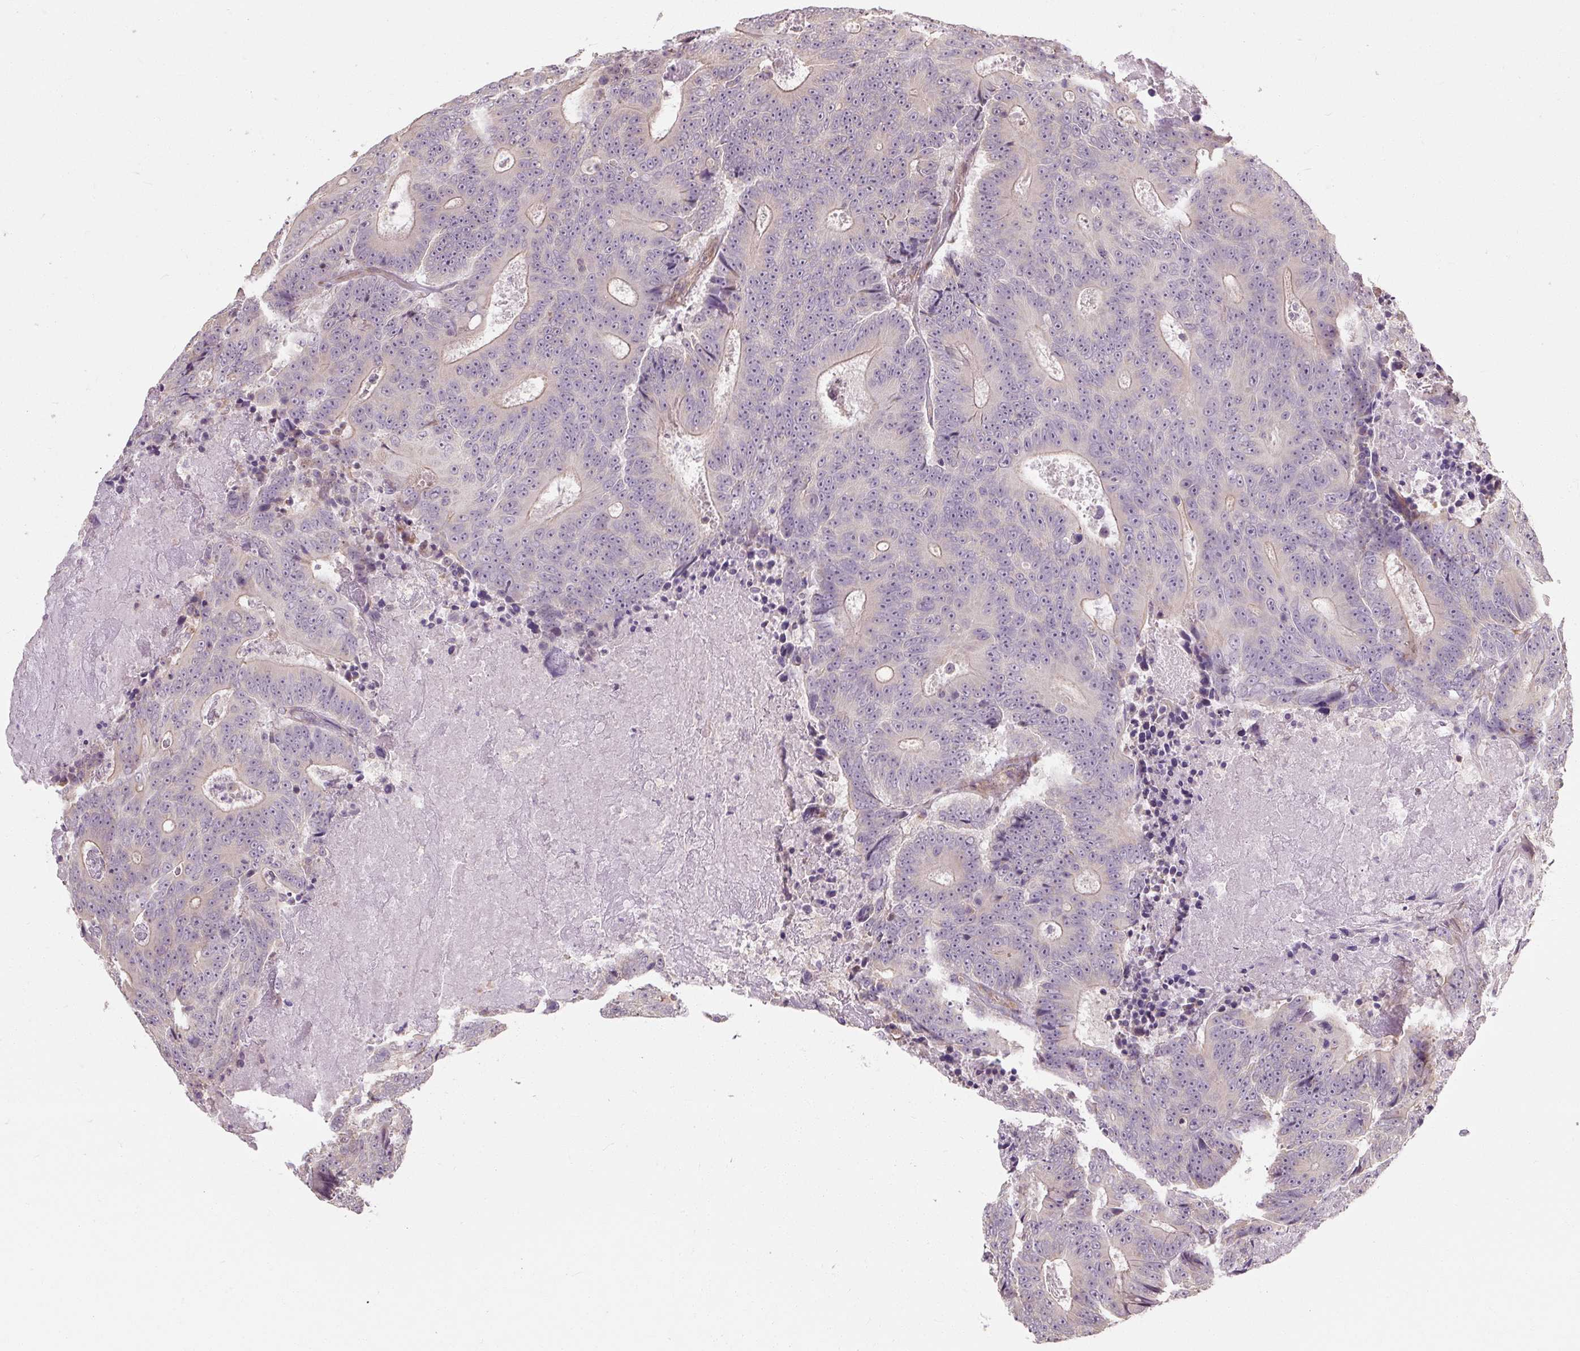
{"staining": {"intensity": "weak", "quantity": "<25%", "location": "cytoplasmic/membranous"}, "tissue": "colorectal cancer", "cell_type": "Tumor cells", "image_type": "cancer", "snomed": [{"axis": "morphology", "description": "Adenocarcinoma, NOS"}, {"axis": "topography", "description": "Colon"}], "caption": "The IHC micrograph has no significant expression in tumor cells of colorectal adenocarcinoma tissue. The staining was performed using DAB to visualize the protein expression in brown, while the nuclei were stained in blue with hematoxylin (Magnification: 20x).", "gene": "RB1CC1", "patient": {"sex": "male", "age": 83}}